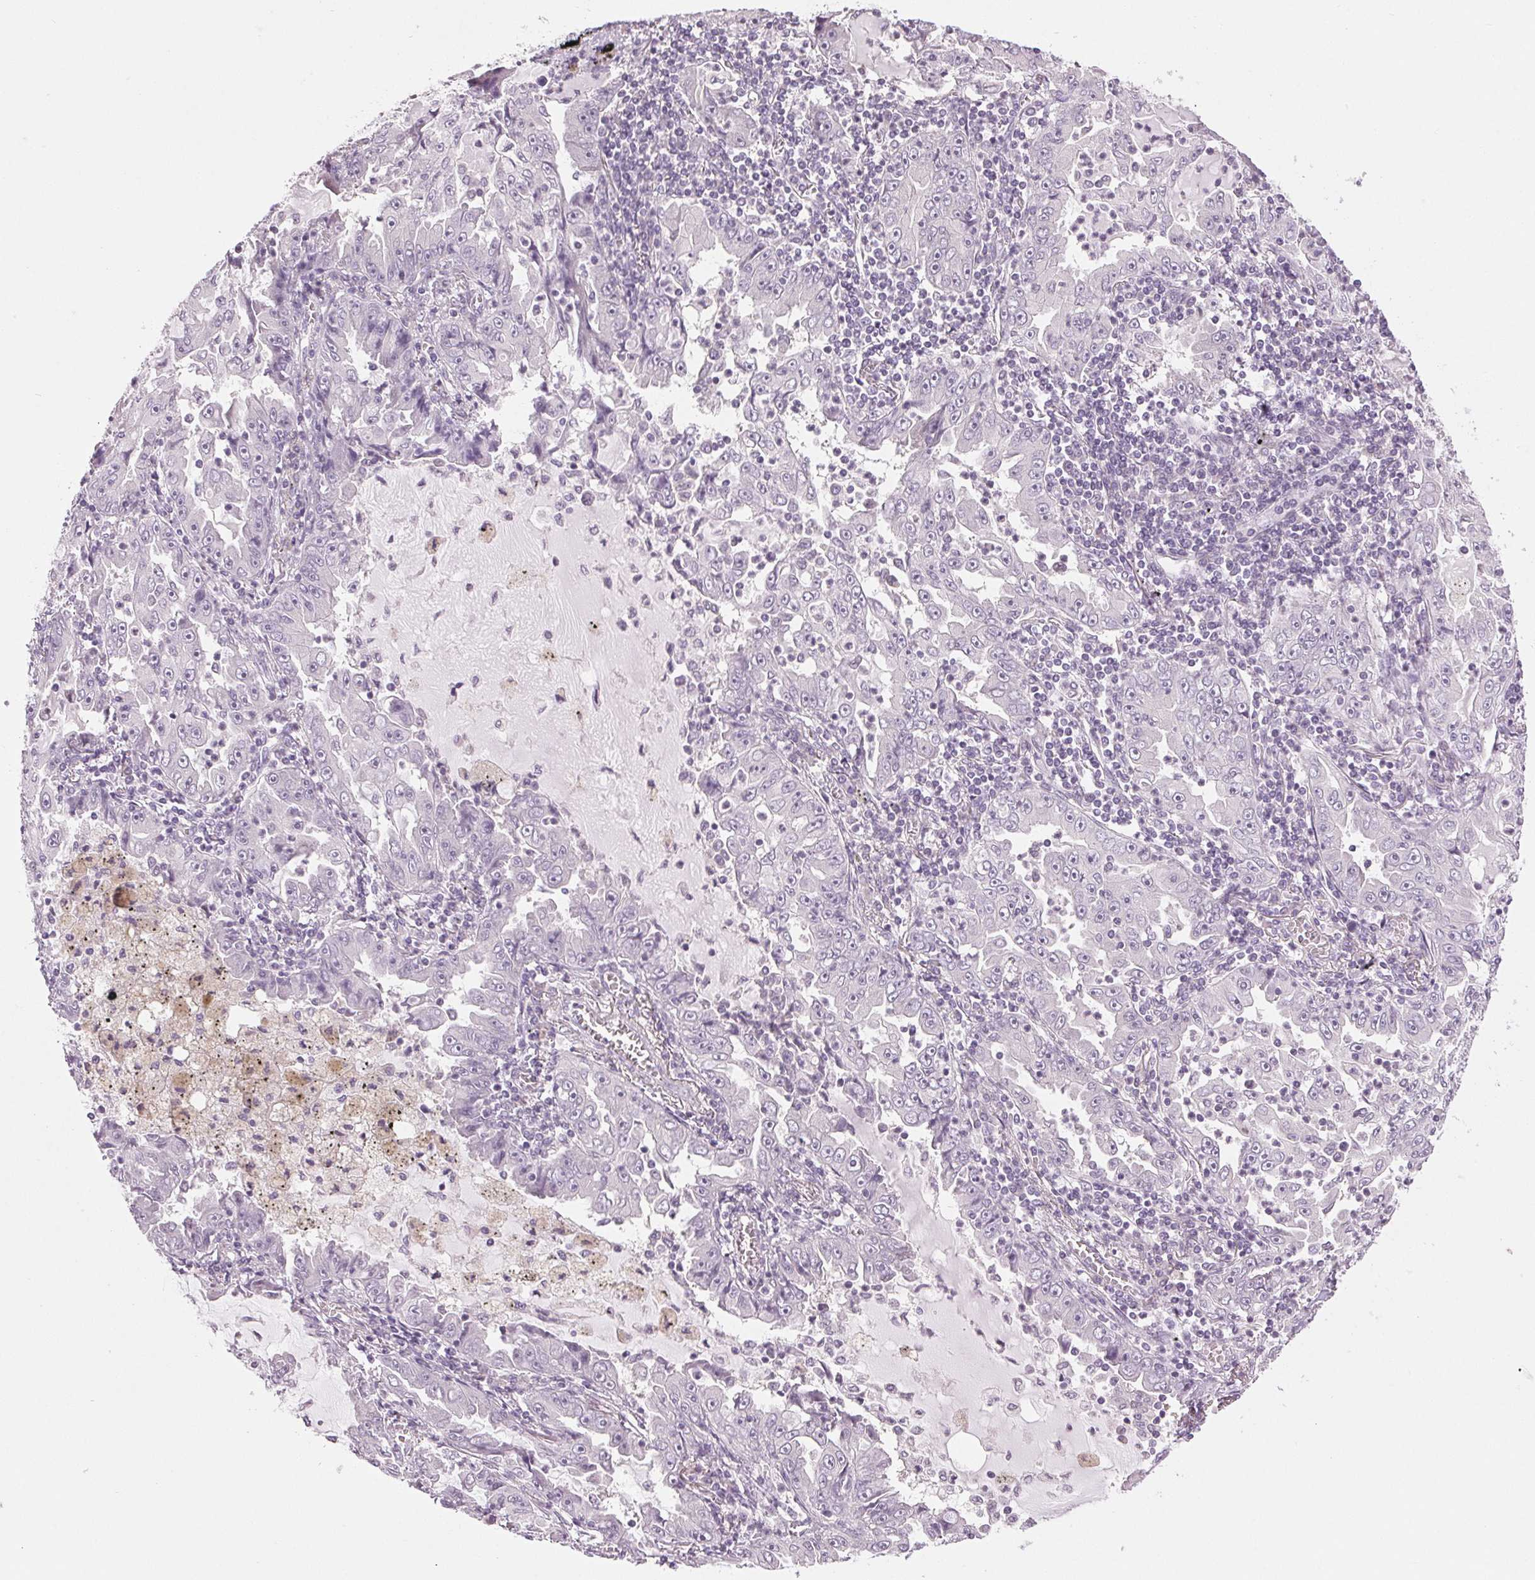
{"staining": {"intensity": "negative", "quantity": "none", "location": "none"}, "tissue": "lung cancer", "cell_type": "Tumor cells", "image_type": "cancer", "snomed": [{"axis": "morphology", "description": "Adenocarcinoma, NOS"}, {"axis": "topography", "description": "Lung"}], "caption": "Immunohistochemistry (IHC) photomicrograph of lung adenocarcinoma stained for a protein (brown), which exhibits no staining in tumor cells. The staining is performed using DAB (3,3'-diaminobenzidine) brown chromogen with nuclei counter-stained in using hematoxylin.", "gene": "DNAJC6", "patient": {"sex": "female", "age": 52}}